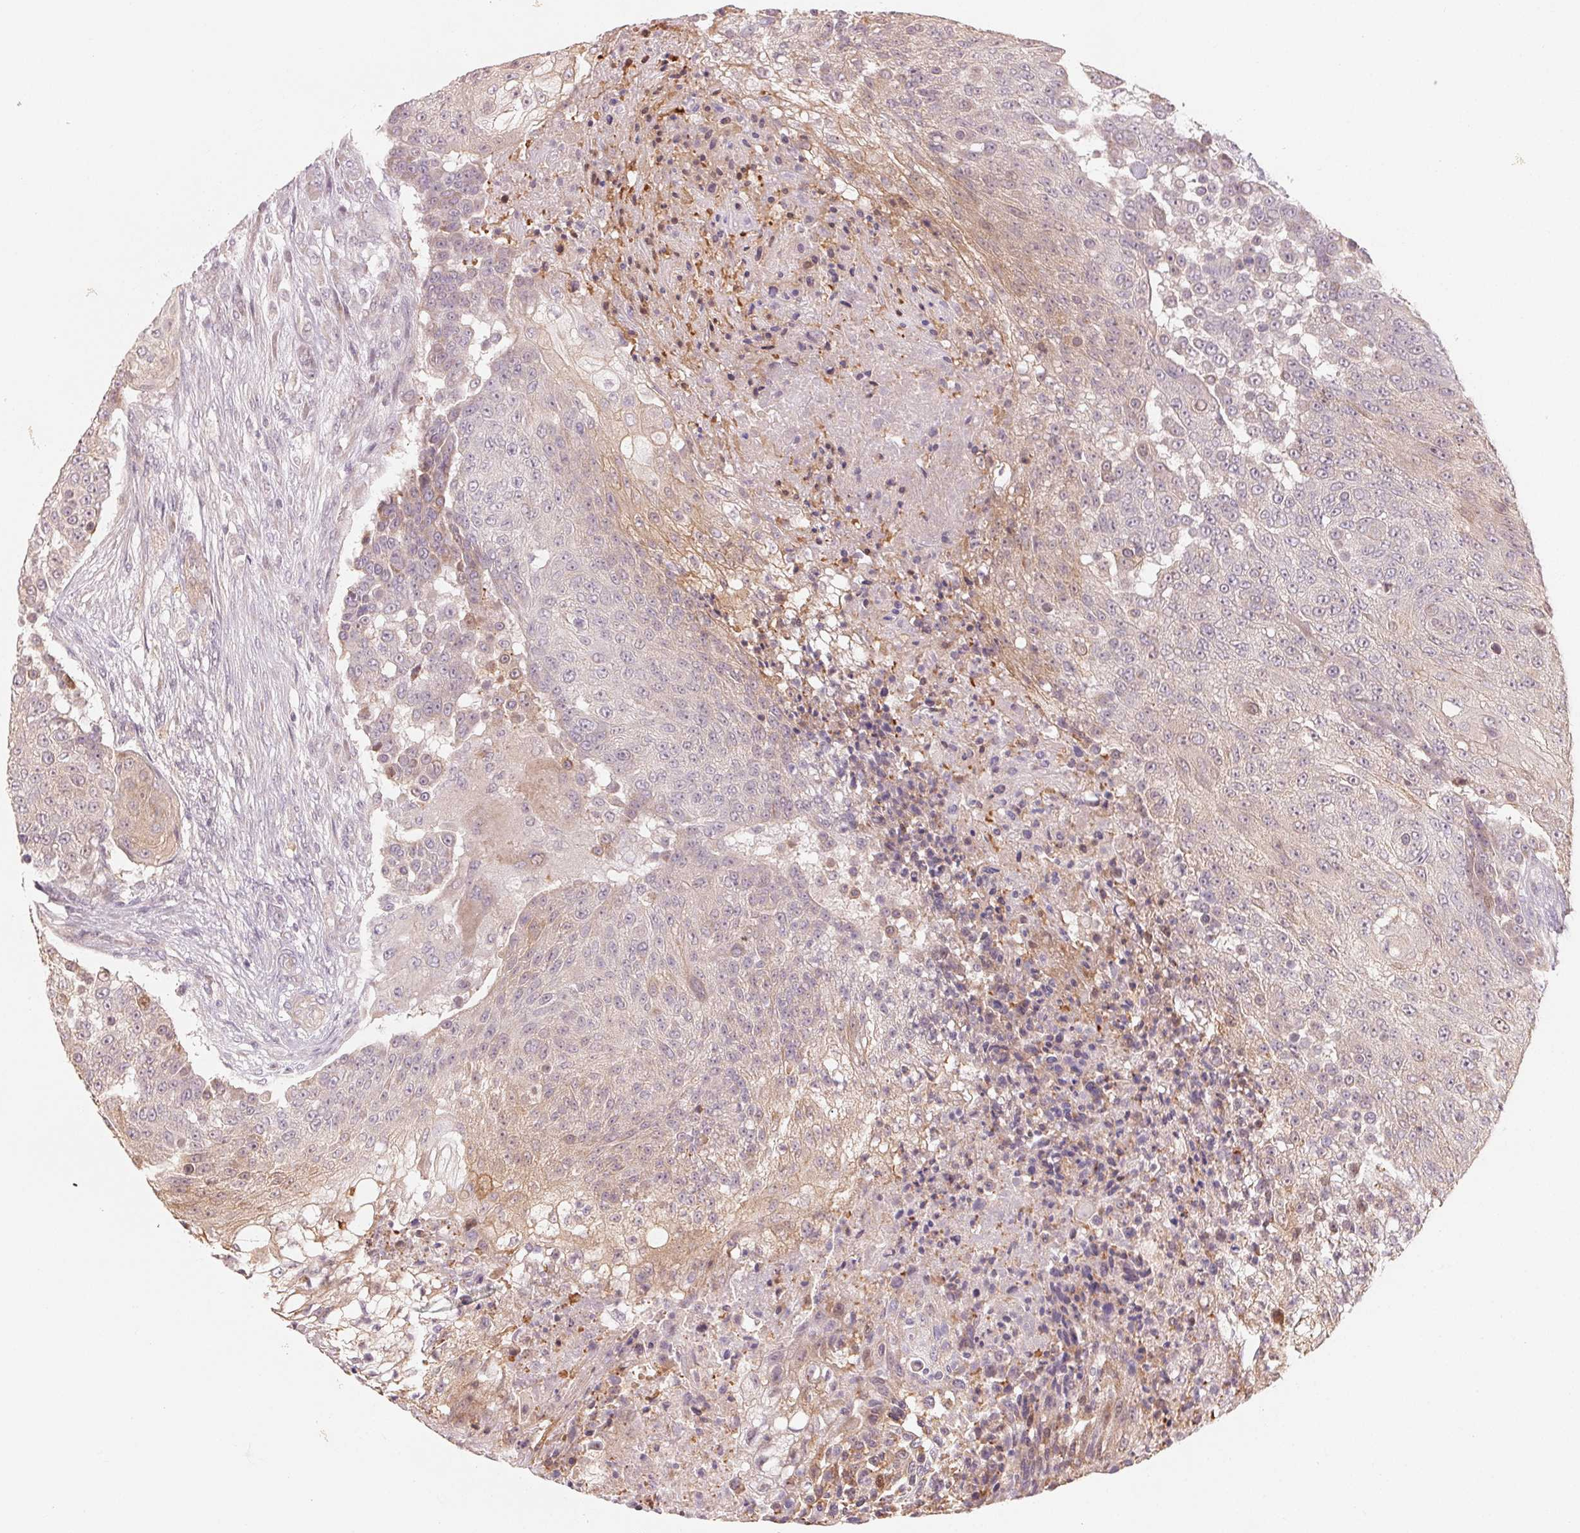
{"staining": {"intensity": "weak", "quantity": "<25%", "location": "cytoplasmic/membranous,nuclear"}, "tissue": "urothelial cancer", "cell_type": "Tumor cells", "image_type": "cancer", "snomed": [{"axis": "morphology", "description": "Urothelial carcinoma, High grade"}, {"axis": "topography", "description": "Urinary bladder"}], "caption": "The immunohistochemistry (IHC) image has no significant expression in tumor cells of urothelial cancer tissue.", "gene": "DENND2C", "patient": {"sex": "female", "age": 63}}